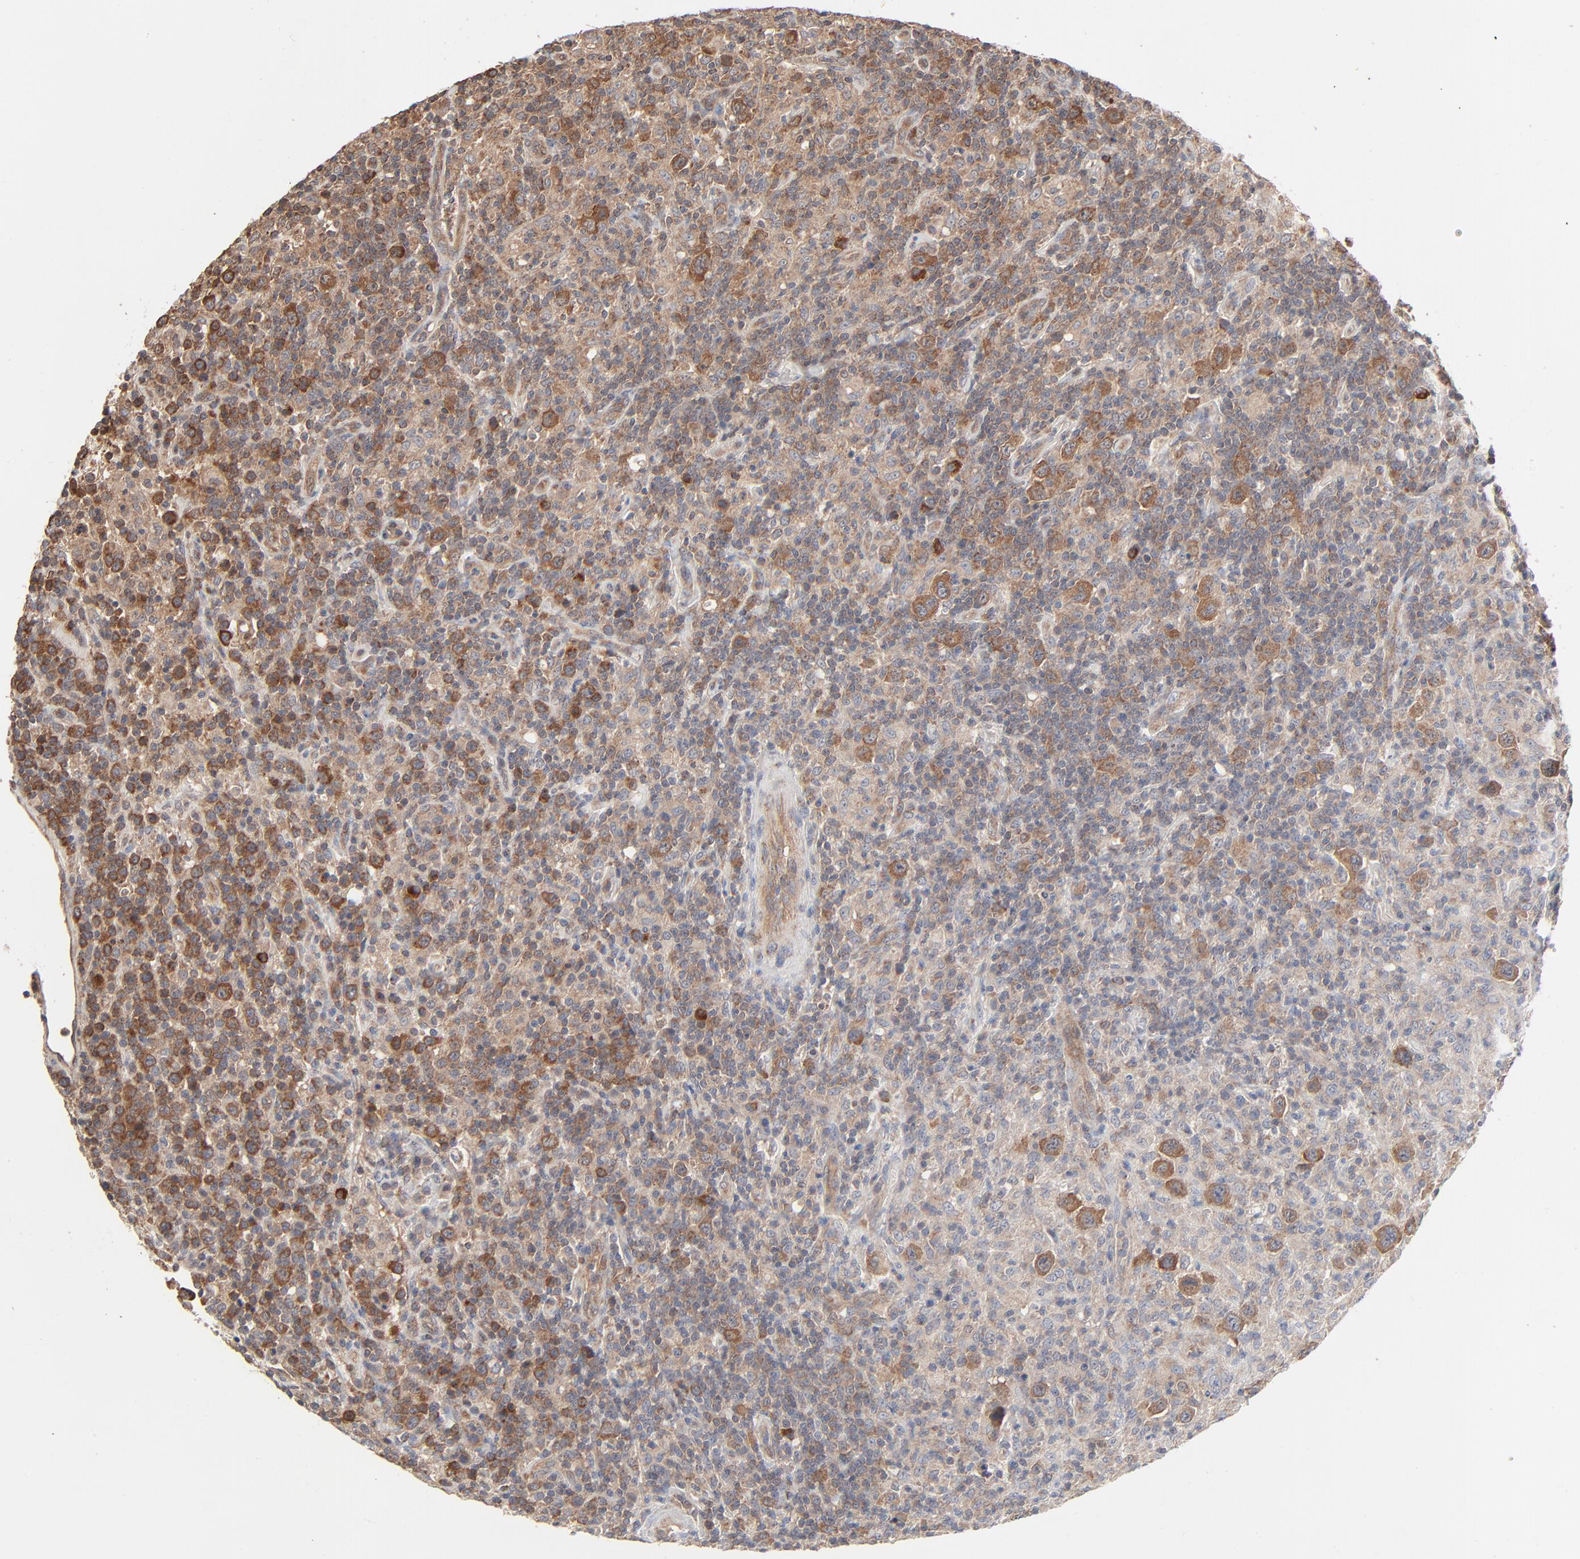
{"staining": {"intensity": "moderate", "quantity": ">75%", "location": "cytoplasmic/membranous"}, "tissue": "lymphoma", "cell_type": "Tumor cells", "image_type": "cancer", "snomed": [{"axis": "morphology", "description": "Hodgkin's disease, NOS"}, {"axis": "topography", "description": "Lymph node"}], "caption": "This is an image of IHC staining of lymphoma, which shows moderate positivity in the cytoplasmic/membranous of tumor cells.", "gene": "ABLIM3", "patient": {"sex": "male", "age": 65}}